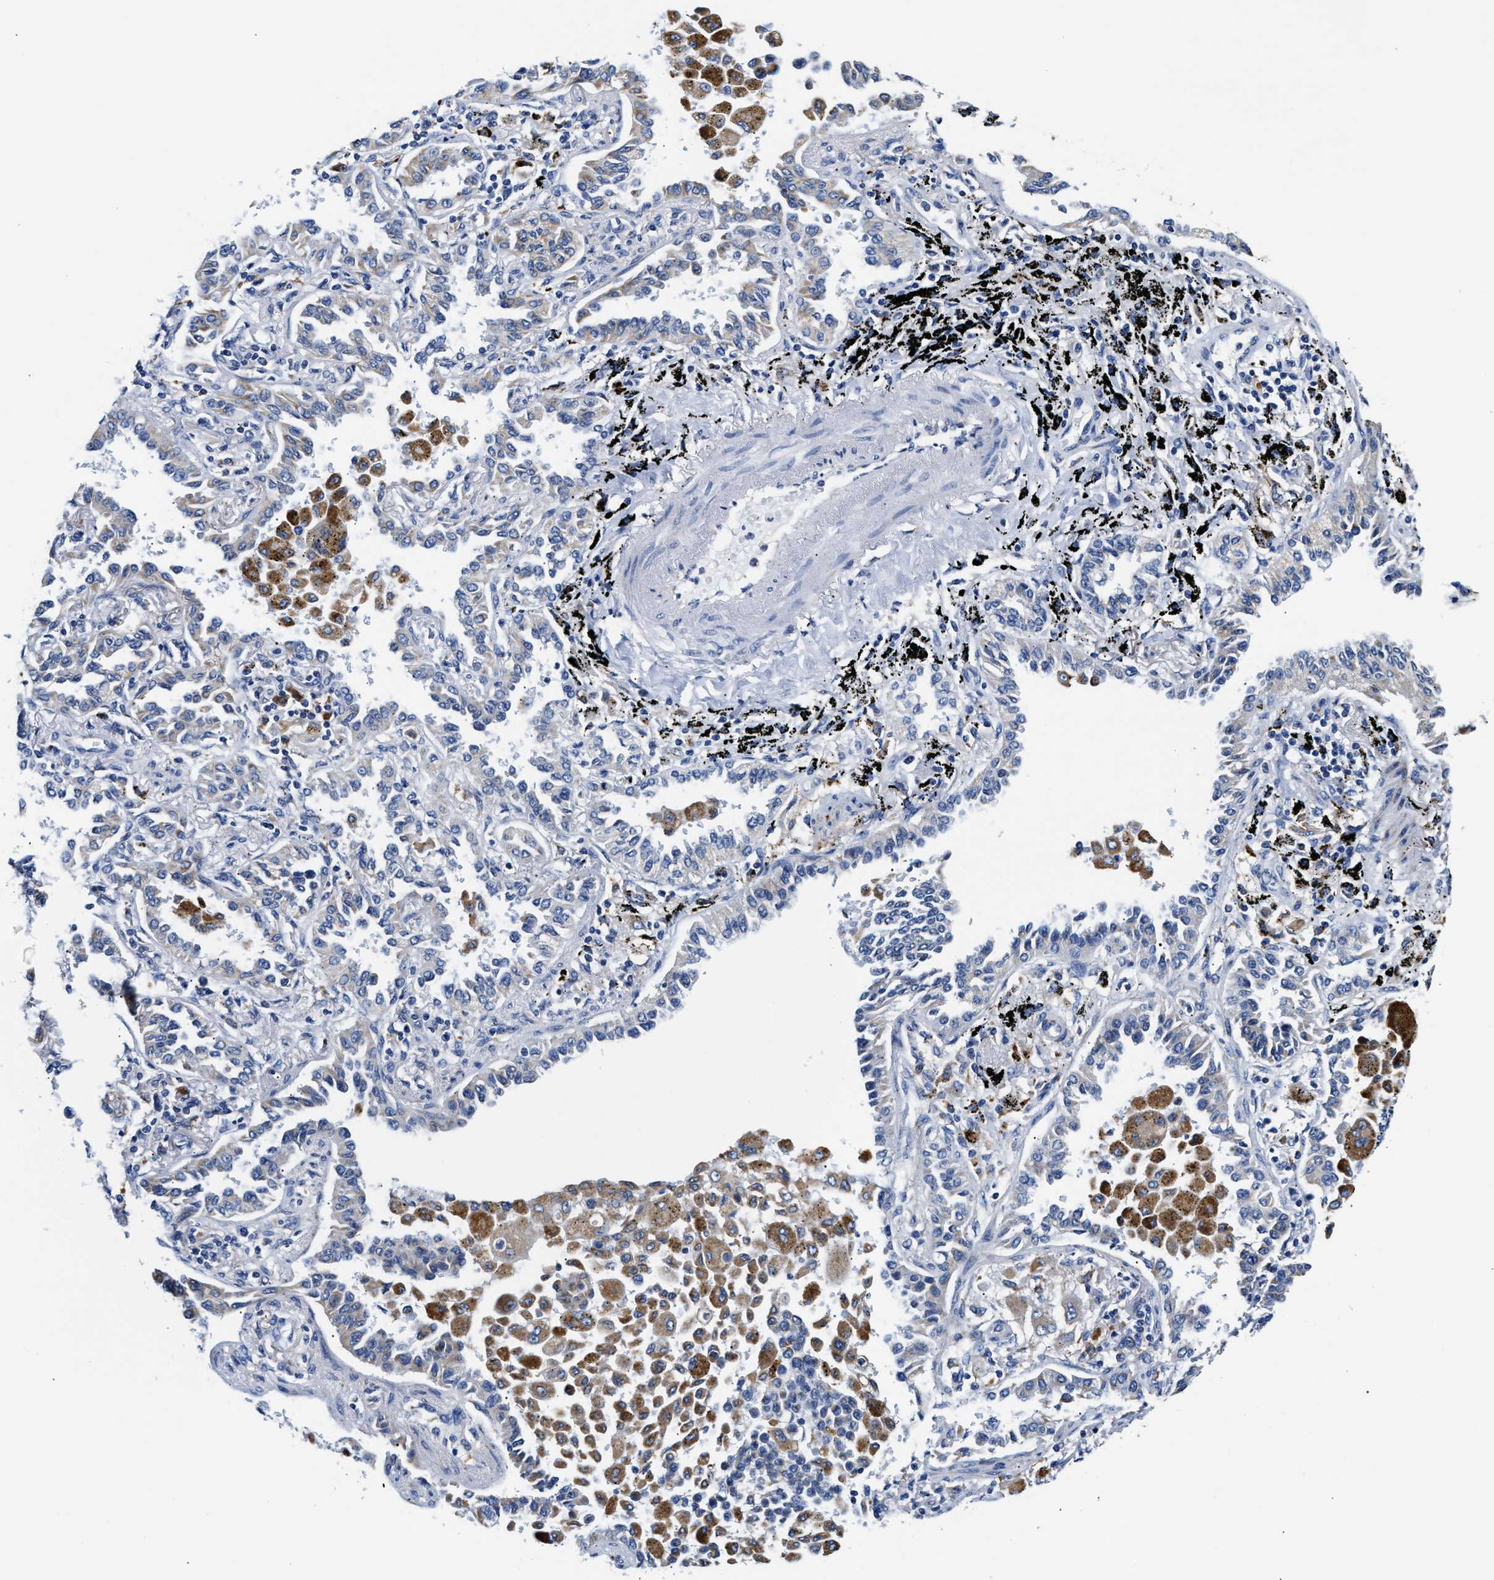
{"staining": {"intensity": "weak", "quantity": "25%-75%", "location": "cytoplasmic/membranous"}, "tissue": "lung cancer", "cell_type": "Tumor cells", "image_type": "cancer", "snomed": [{"axis": "morphology", "description": "Normal tissue, NOS"}, {"axis": "morphology", "description": "Adenocarcinoma, NOS"}, {"axis": "topography", "description": "Lung"}], "caption": "This photomicrograph exhibits IHC staining of human adenocarcinoma (lung), with low weak cytoplasmic/membranous expression in about 25%-75% of tumor cells.", "gene": "ACADVL", "patient": {"sex": "male", "age": 59}}